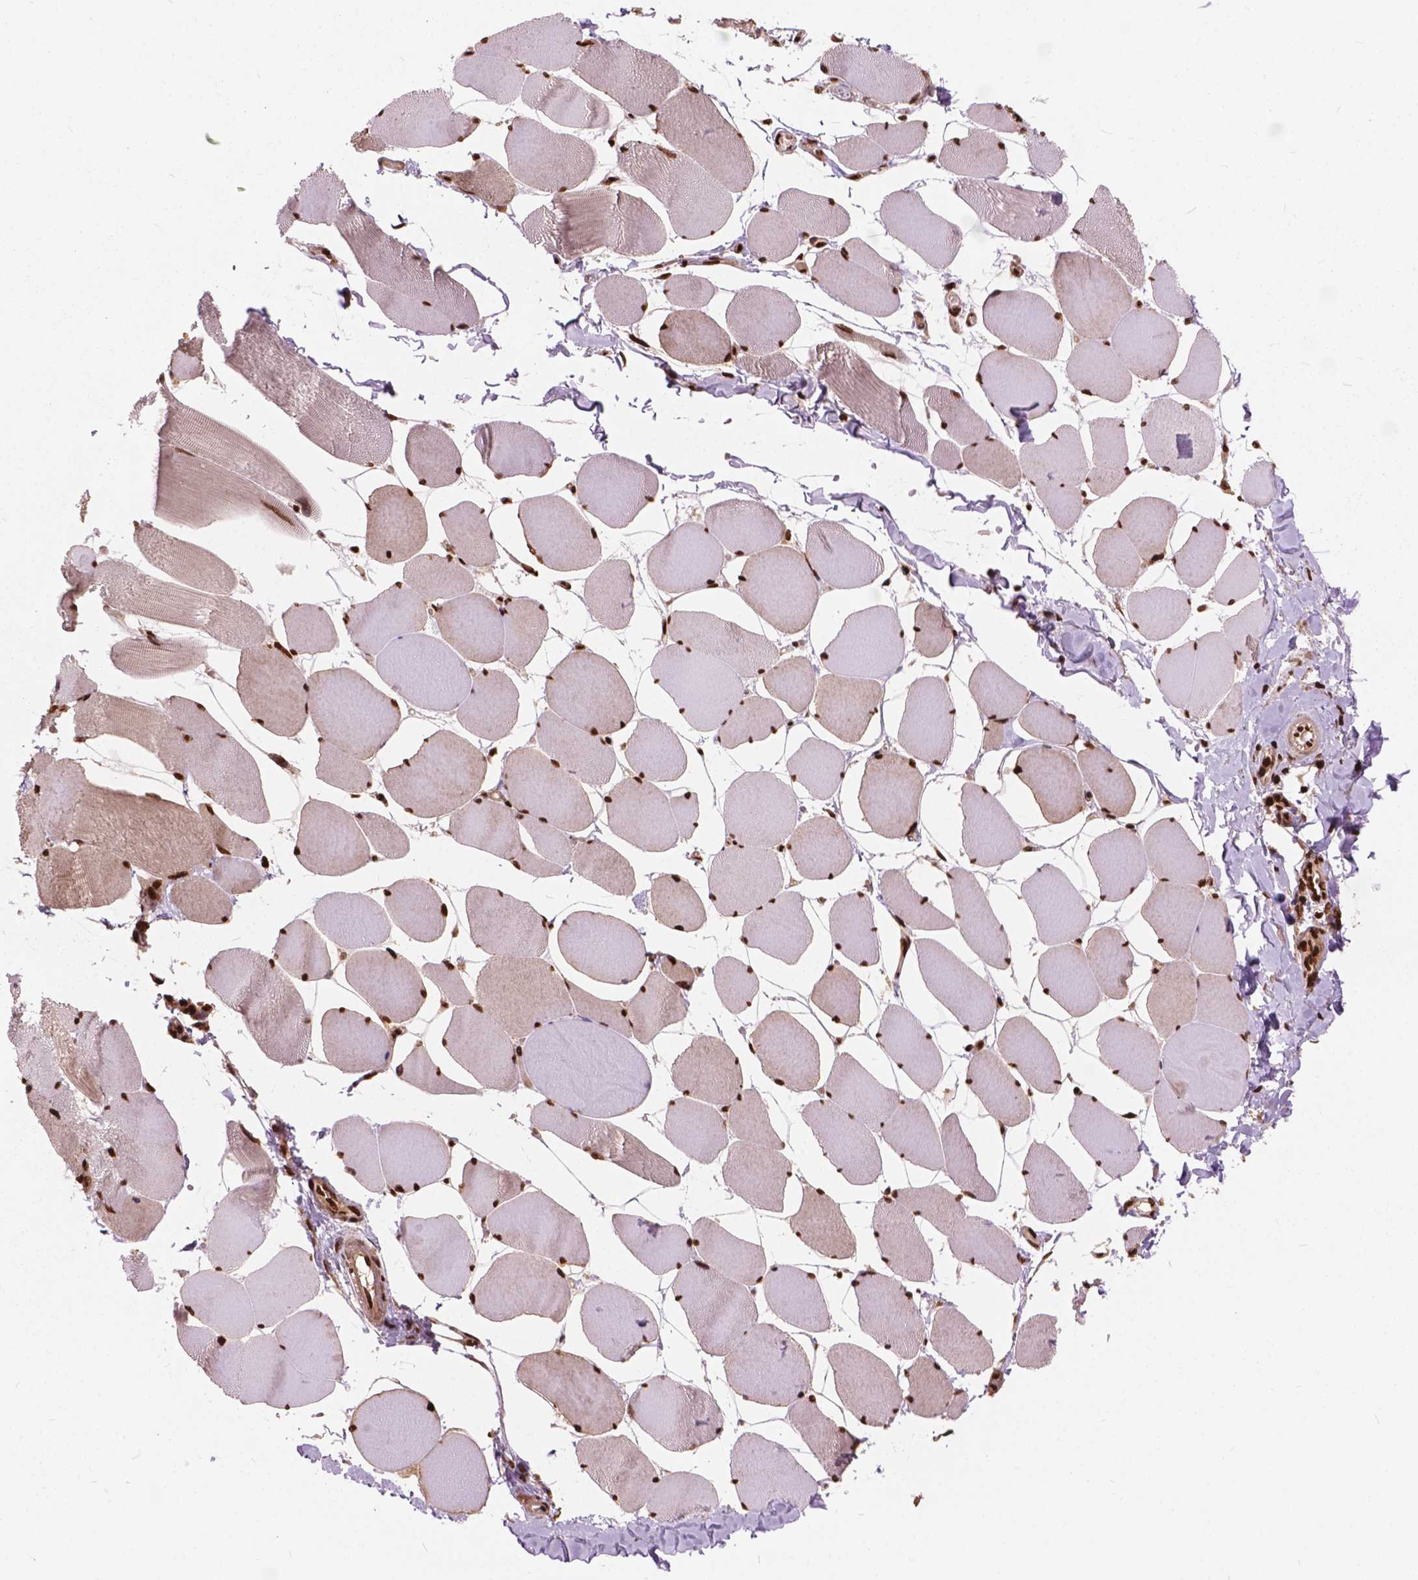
{"staining": {"intensity": "strong", "quantity": ">75%", "location": "cytoplasmic/membranous,nuclear"}, "tissue": "skeletal muscle", "cell_type": "Myocytes", "image_type": "normal", "snomed": [{"axis": "morphology", "description": "Normal tissue, NOS"}, {"axis": "topography", "description": "Skeletal muscle"}], "caption": "DAB (3,3'-diaminobenzidine) immunohistochemical staining of unremarkable skeletal muscle exhibits strong cytoplasmic/membranous,nuclear protein staining in about >75% of myocytes.", "gene": "ANP32A", "patient": {"sex": "female", "age": 75}}